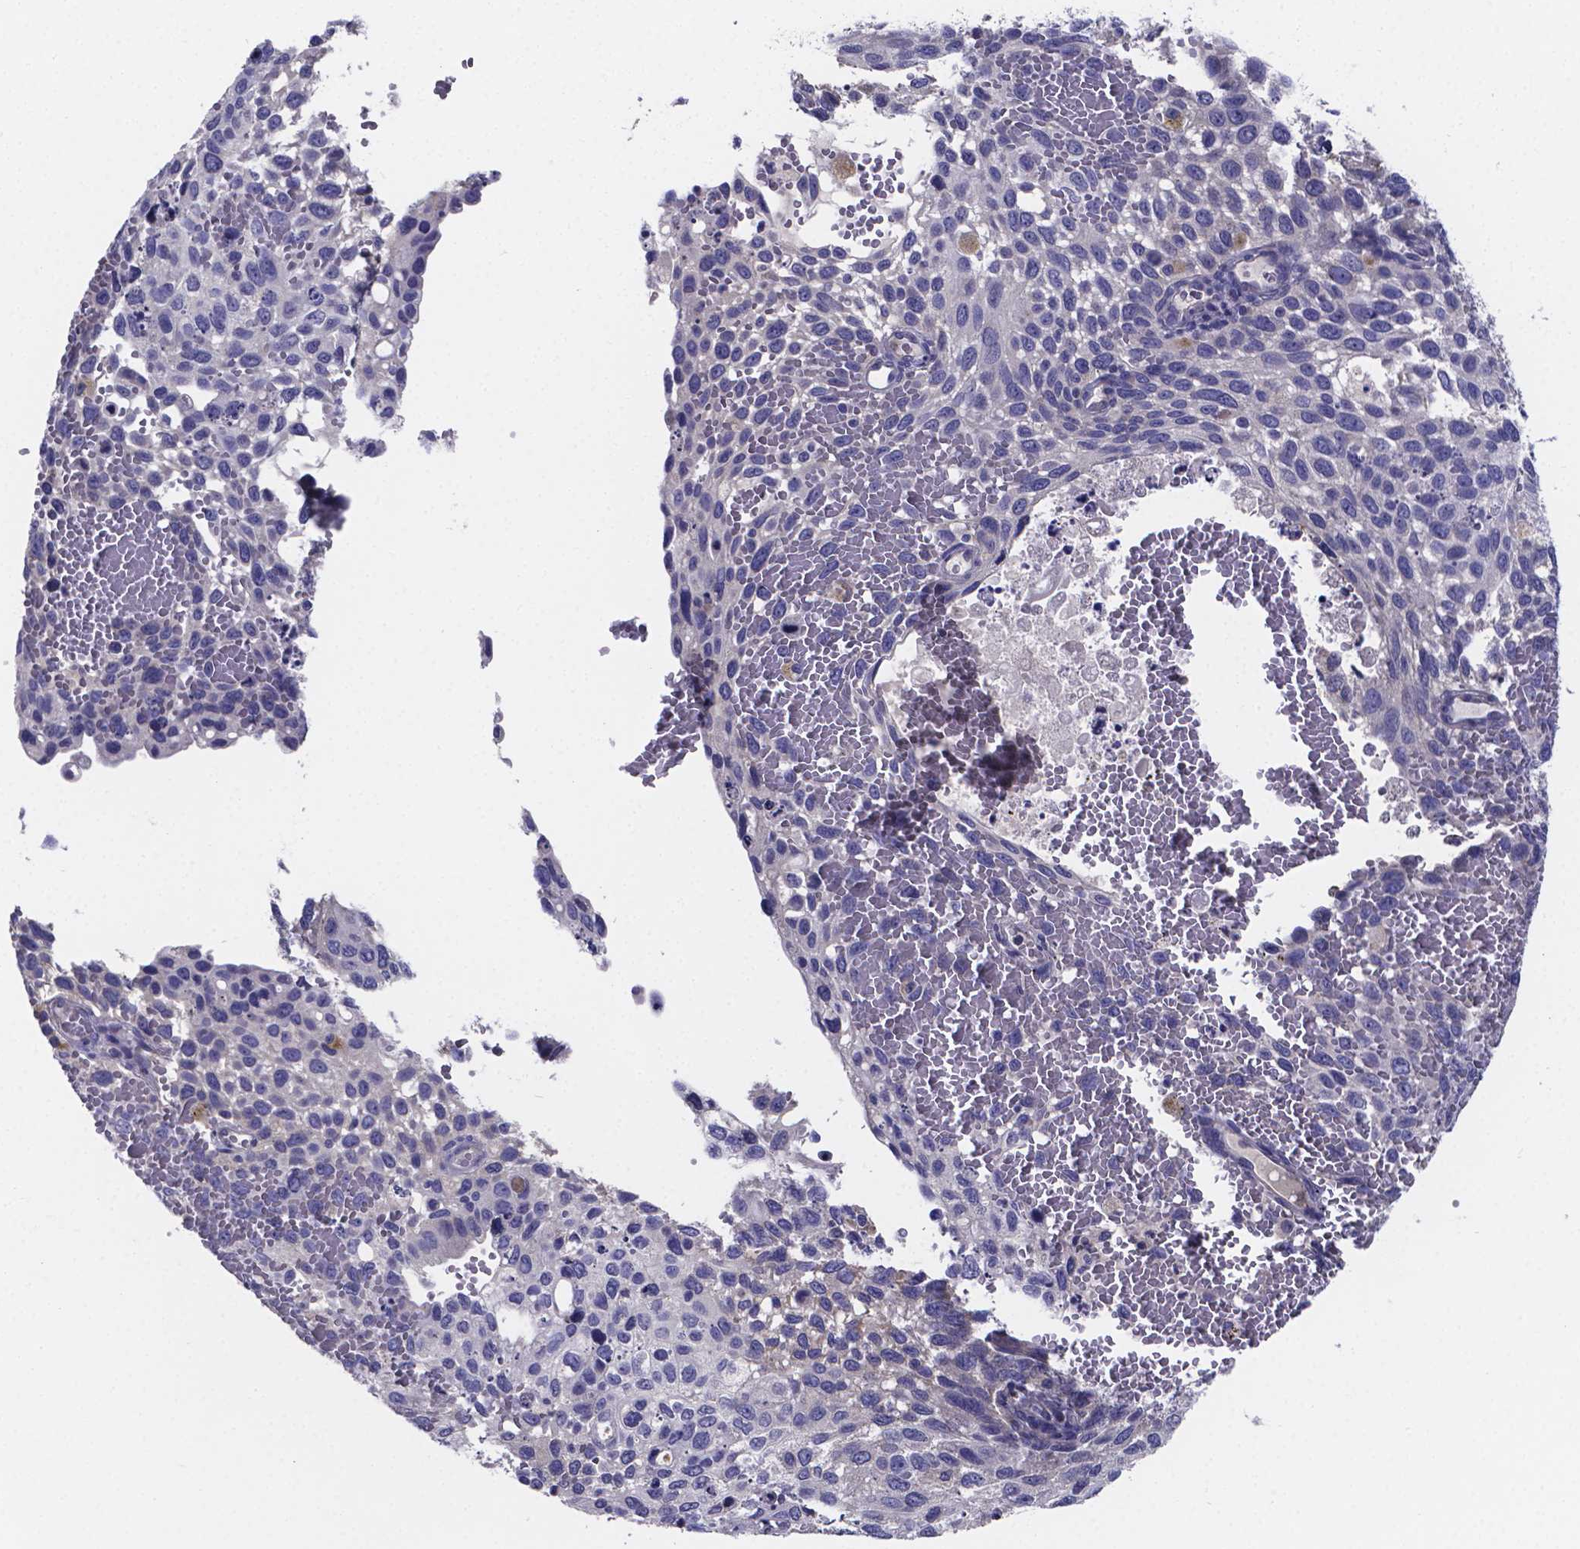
{"staining": {"intensity": "negative", "quantity": "none", "location": "none"}, "tissue": "cervical cancer", "cell_type": "Tumor cells", "image_type": "cancer", "snomed": [{"axis": "morphology", "description": "Squamous cell carcinoma, NOS"}, {"axis": "topography", "description": "Cervix"}], "caption": "The image demonstrates no significant positivity in tumor cells of cervical cancer. The staining was performed using DAB to visualize the protein expression in brown, while the nuclei were stained in blue with hematoxylin (Magnification: 20x).", "gene": "SFRP4", "patient": {"sex": "female", "age": 70}}